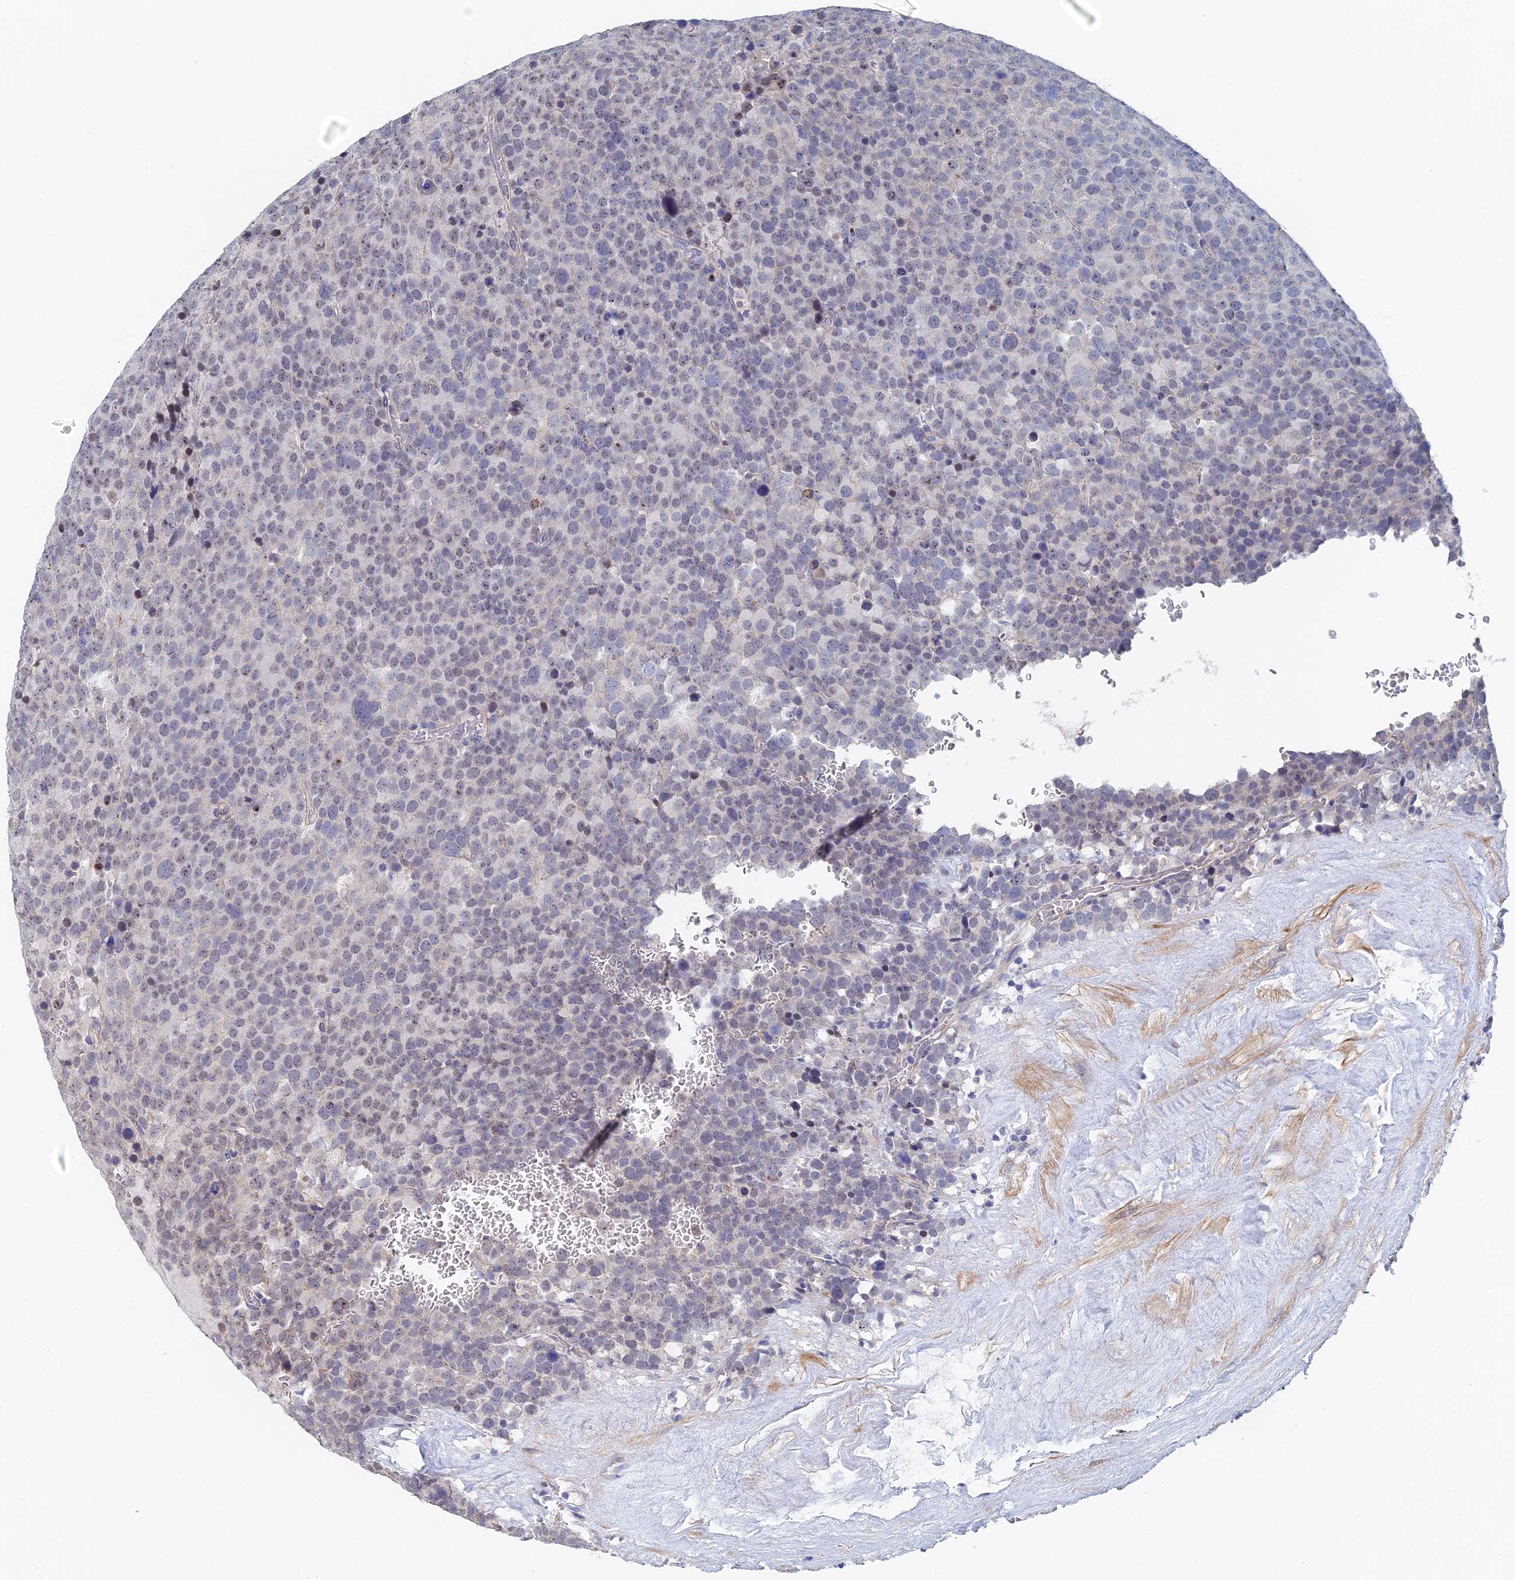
{"staining": {"intensity": "negative", "quantity": "none", "location": "none"}, "tissue": "testis cancer", "cell_type": "Tumor cells", "image_type": "cancer", "snomed": [{"axis": "morphology", "description": "Seminoma, NOS"}, {"axis": "topography", "description": "Testis"}], "caption": "Protein analysis of testis cancer reveals no significant positivity in tumor cells.", "gene": "GMNC", "patient": {"sex": "male", "age": 71}}